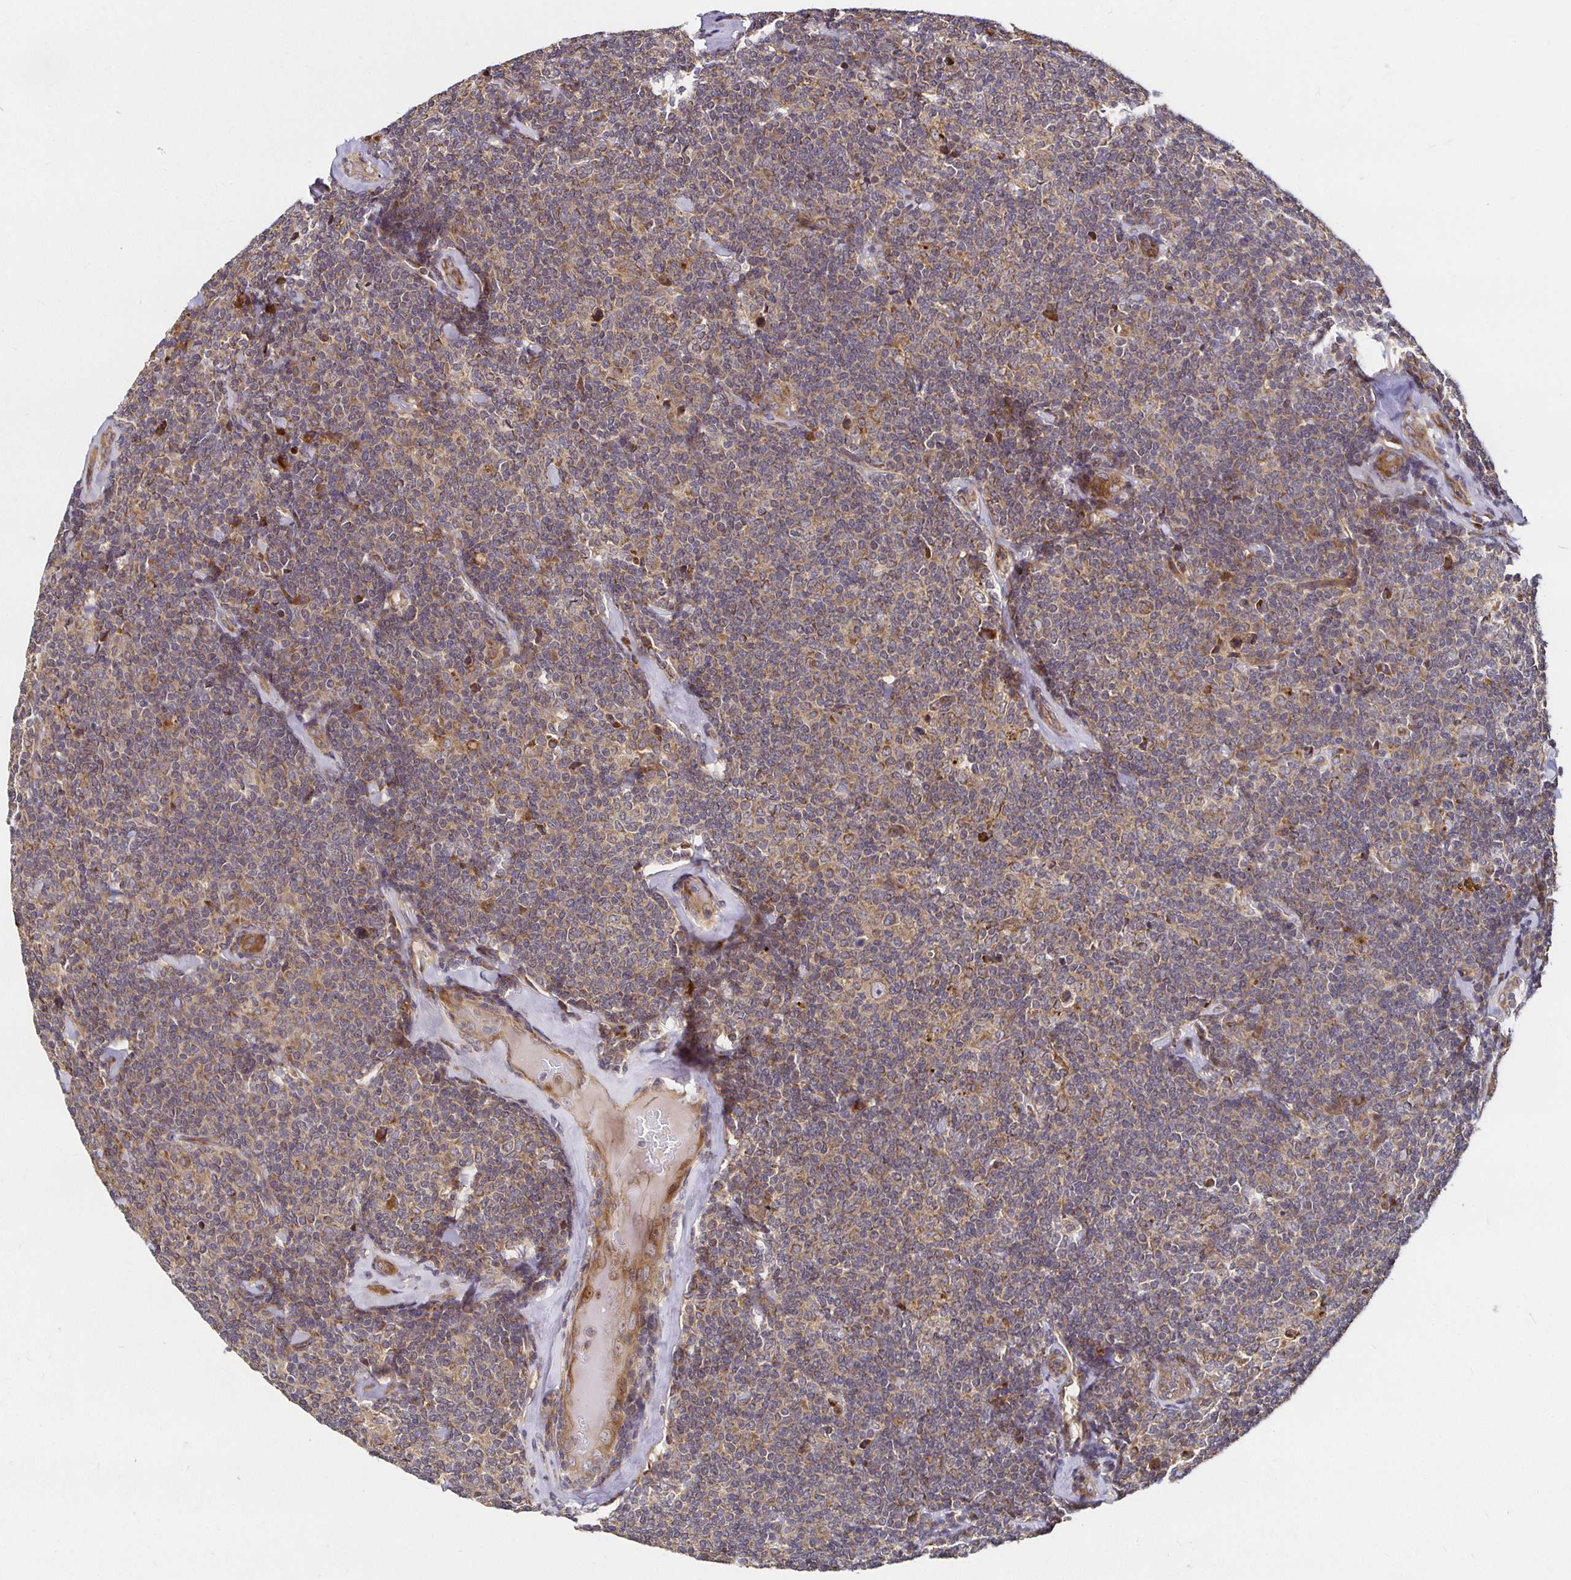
{"staining": {"intensity": "moderate", "quantity": "25%-75%", "location": "cytoplasmic/membranous"}, "tissue": "lymphoma", "cell_type": "Tumor cells", "image_type": "cancer", "snomed": [{"axis": "morphology", "description": "Malignant lymphoma, non-Hodgkin's type, Low grade"}, {"axis": "topography", "description": "Lymph node"}], "caption": "This is an image of immunohistochemistry staining of lymphoma, which shows moderate positivity in the cytoplasmic/membranous of tumor cells.", "gene": "MLST8", "patient": {"sex": "female", "age": 56}}